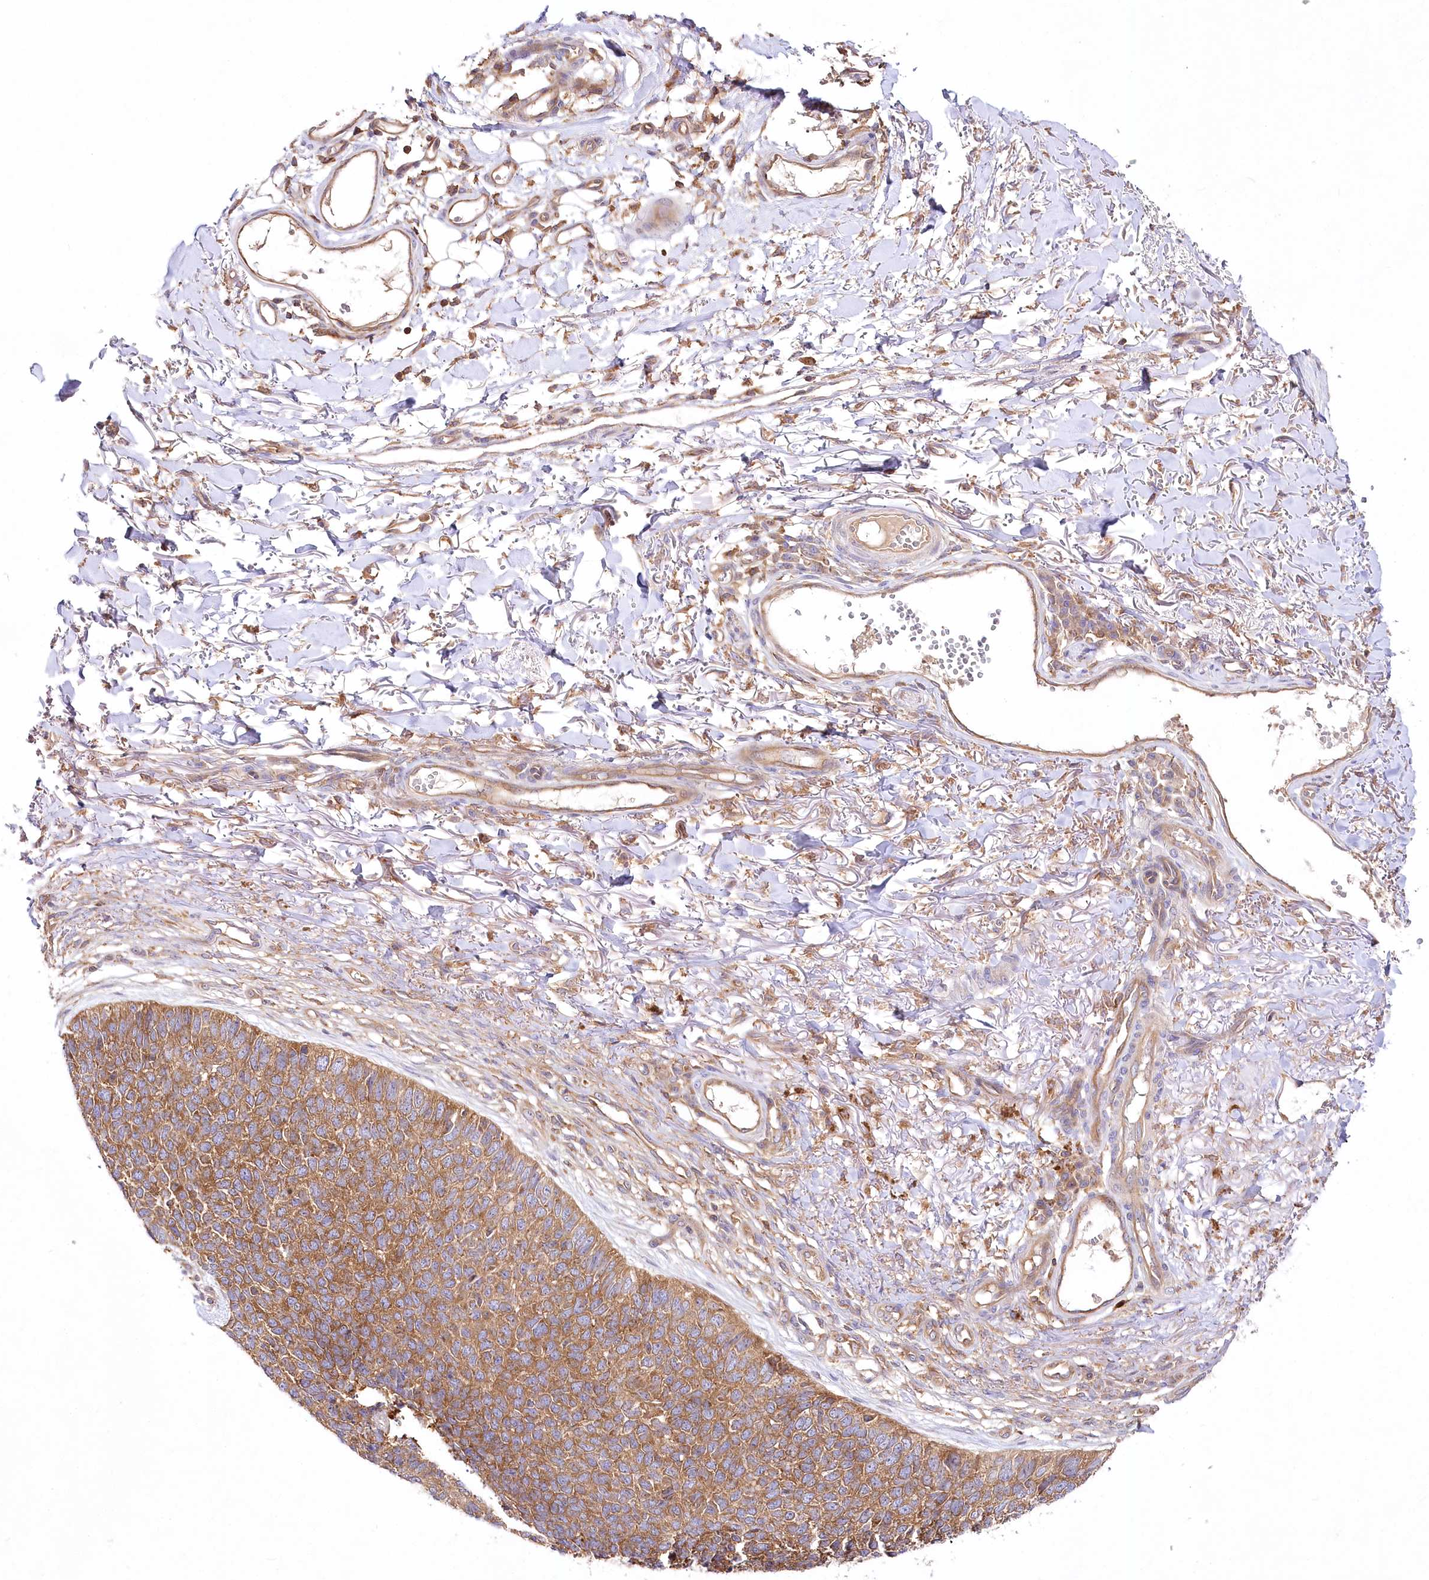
{"staining": {"intensity": "moderate", "quantity": ">75%", "location": "cytoplasmic/membranous"}, "tissue": "skin cancer", "cell_type": "Tumor cells", "image_type": "cancer", "snomed": [{"axis": "morphology", "description": "Basal cell carcinoma"}, {"axis": "topography", "description": "Skin"}], "caption": "Skin cancer (basal cell carcinoma) stained for a protein (brown) reveals moderate cytoplasmic/membranous positive expression in approximately >75% of tumor cells.", "gene": "ABRAXAS2", "patient": {"sex": "female", "age": 84}}